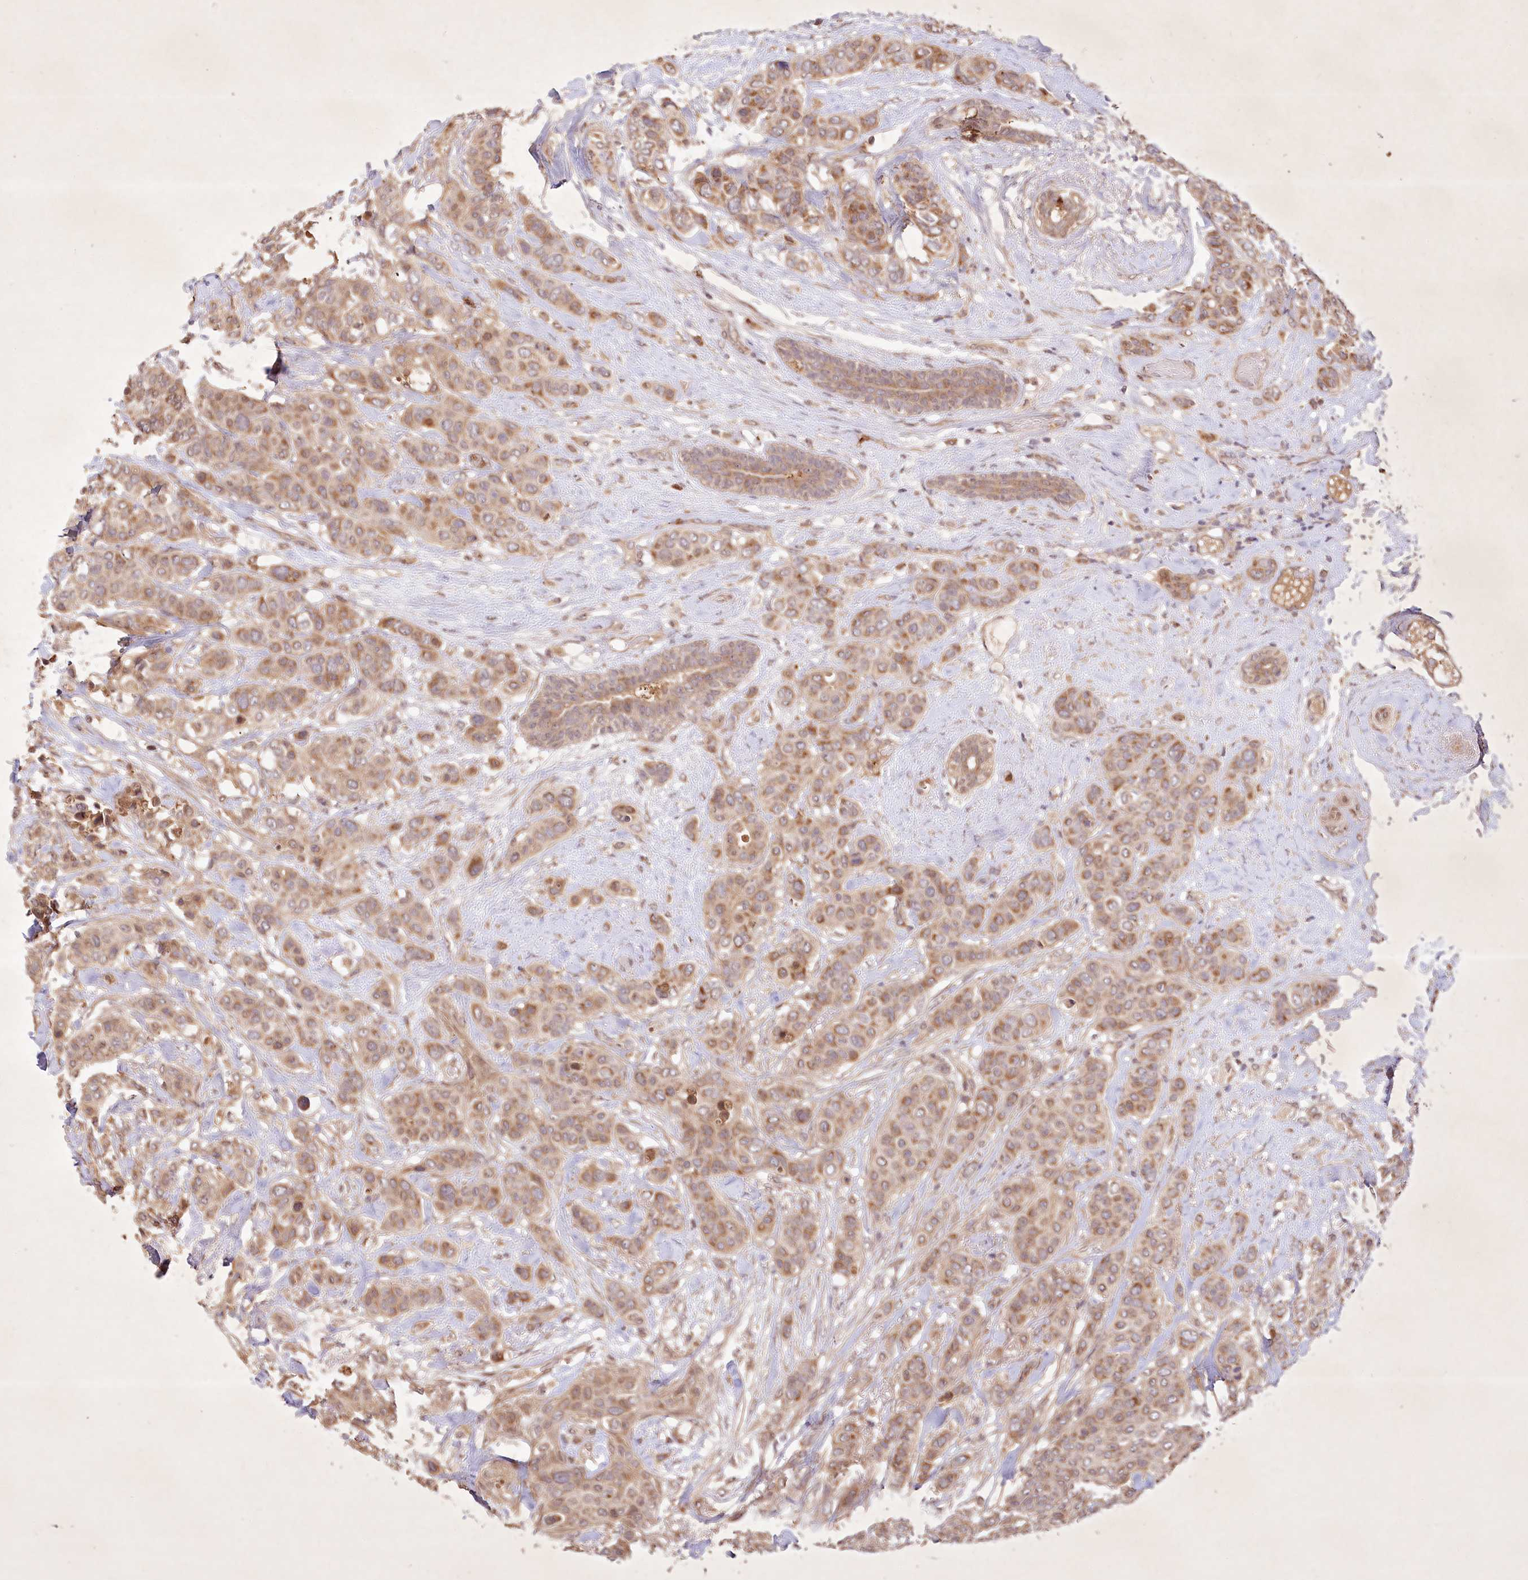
{"staining": {"intensity": "moderate", "quantity": ">75%", "location": "cytoplasmic/membranous"}, "tissue": "breast cancer", "cell_type": "Tumor cells", "image_type": "cancer", "snomed": [{"axis": "morphology", "description": "Lobular carcinoma"}, {"axis": "topography", "description": "Breast"}], "caption": "Protein staining by immunohistochemistry (IHC) shows moderate cytoplasmic/membranous expression in about >75% of tumor cells in breast cancer.", "gene": "IRAK1BP1", "patient": {"sex": "female", "age": 51}}